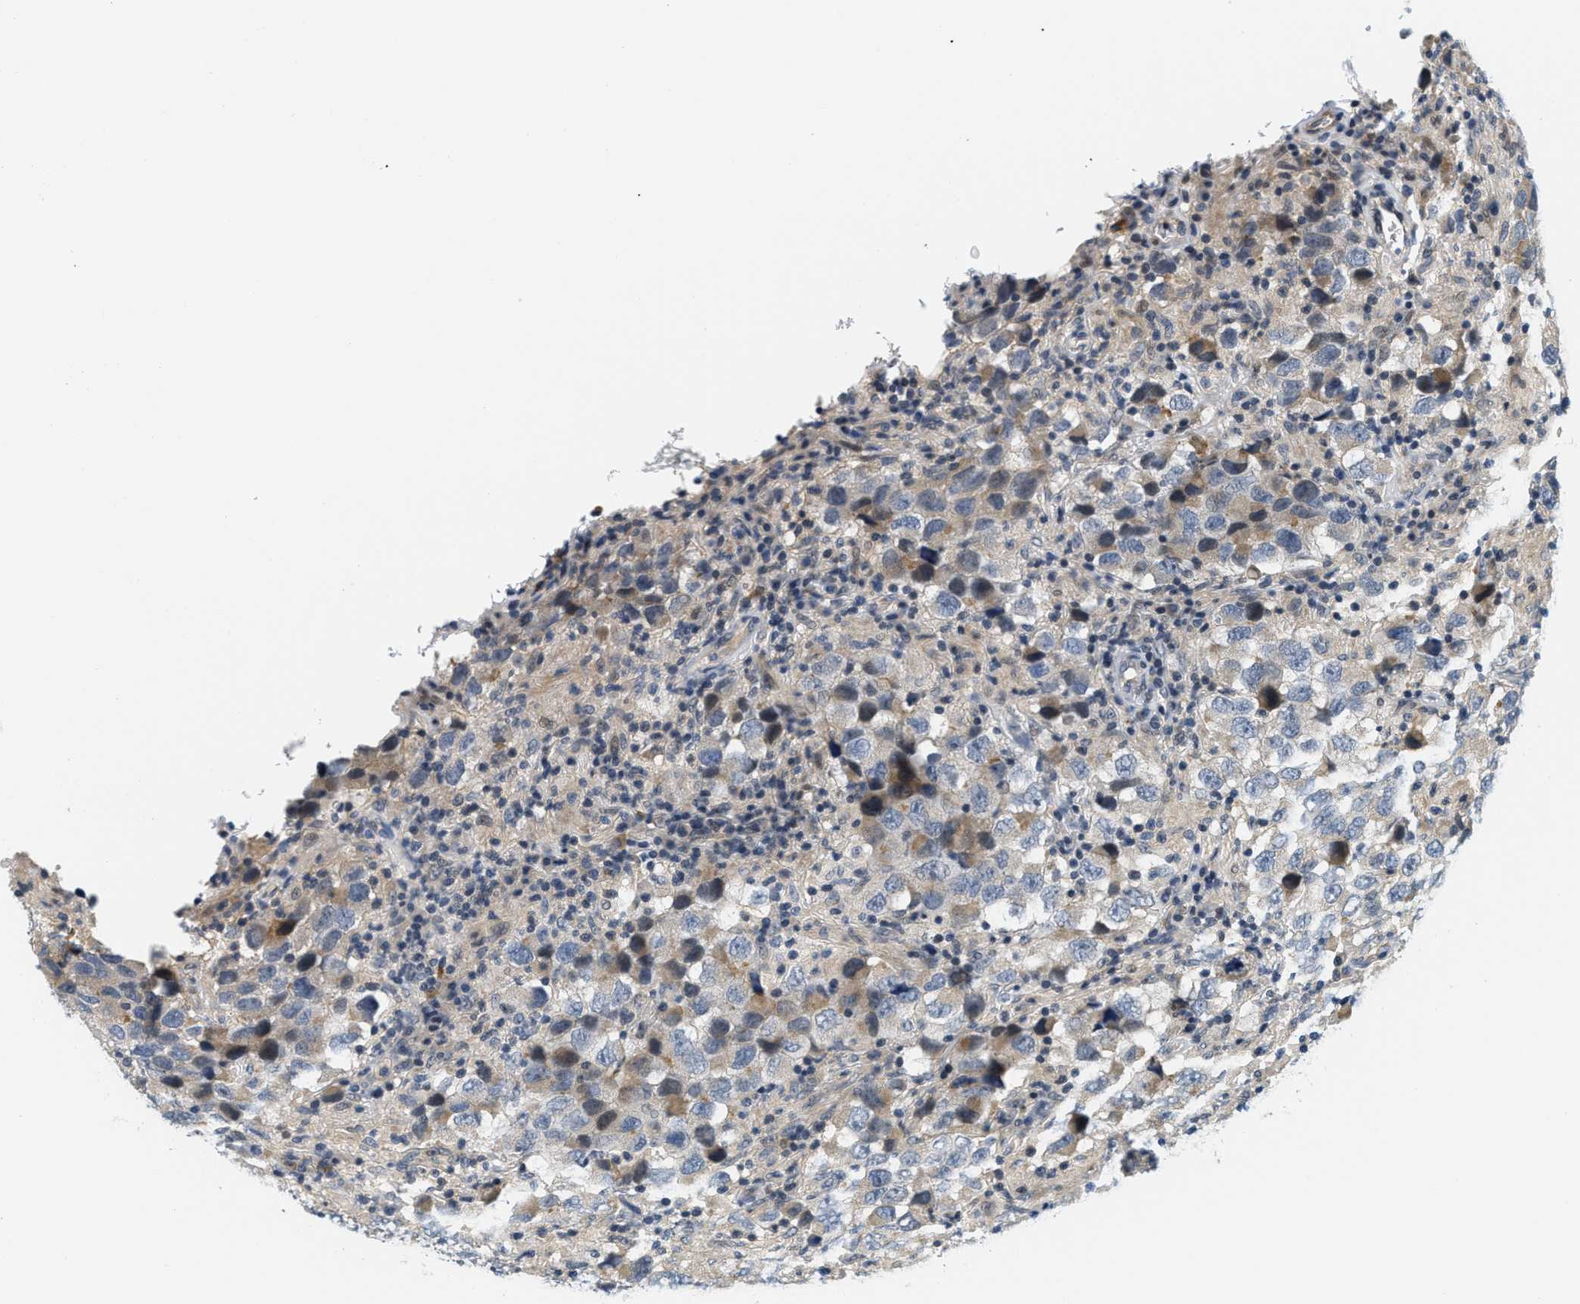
{"staining": {"intensity": "moderate", "quantity": "<25%", "location": "cytoplasmic/membranous,nuclear"}, "tissue": "testis cancer", "cell_type": "Tumor cells", "image_type": "cancer", "snomed": [{"axis": "morphology", "description": "Carcinoma, Embryonal, NOS"}, {"axis": "topography", "description": "Testis"}], "caption": "IHC staining of testis cancer, which exhibits low levels of moderate cytoplasmic/membranous and nuclear positivity in approximately <25% of tumor cells indicating moderate cytoplasmic/membranous and nuclear protein expression. The staining was performed using DAB (brown) for protein detection and nuclei were counterstained in hematoxylin (blue).", "gene": "KMT2A", "patient": {"sex": "male", "age": 21}}